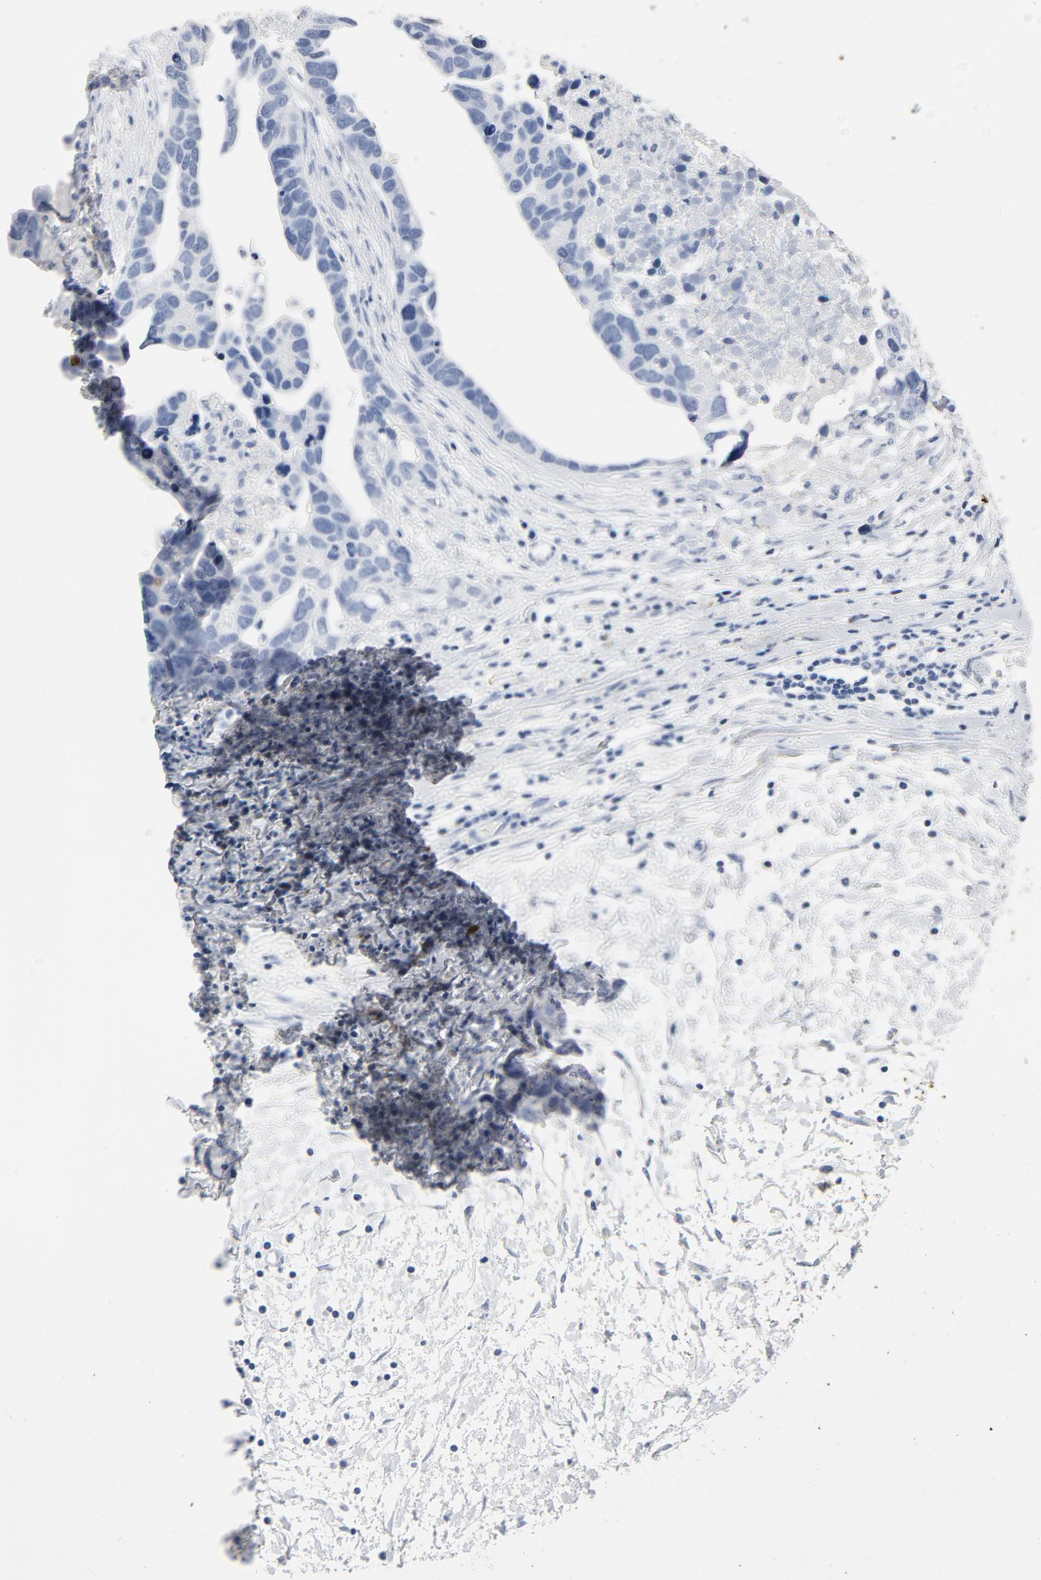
{"staining": {"intensity": "negative", "quantity": "none", "location": "none"}, "tissue": "ovarian cancer", "cell_type": "Tumor cells", "image_type": "cancer", "snomed": [{"axis": "morphology", "description": "Cystadenocarcinoma, serous, NOS"}, {"axis": "topography", "description": "Ovary"}], "caption": "The immunohistochemistry micrograph has no significant staining in tumor cells of ovarian serous cystadenocarcinoma tissue. Nuclei are stained in blue.", "gene": "PTPRB", "patient": {"sex": "female", "age": 54}}